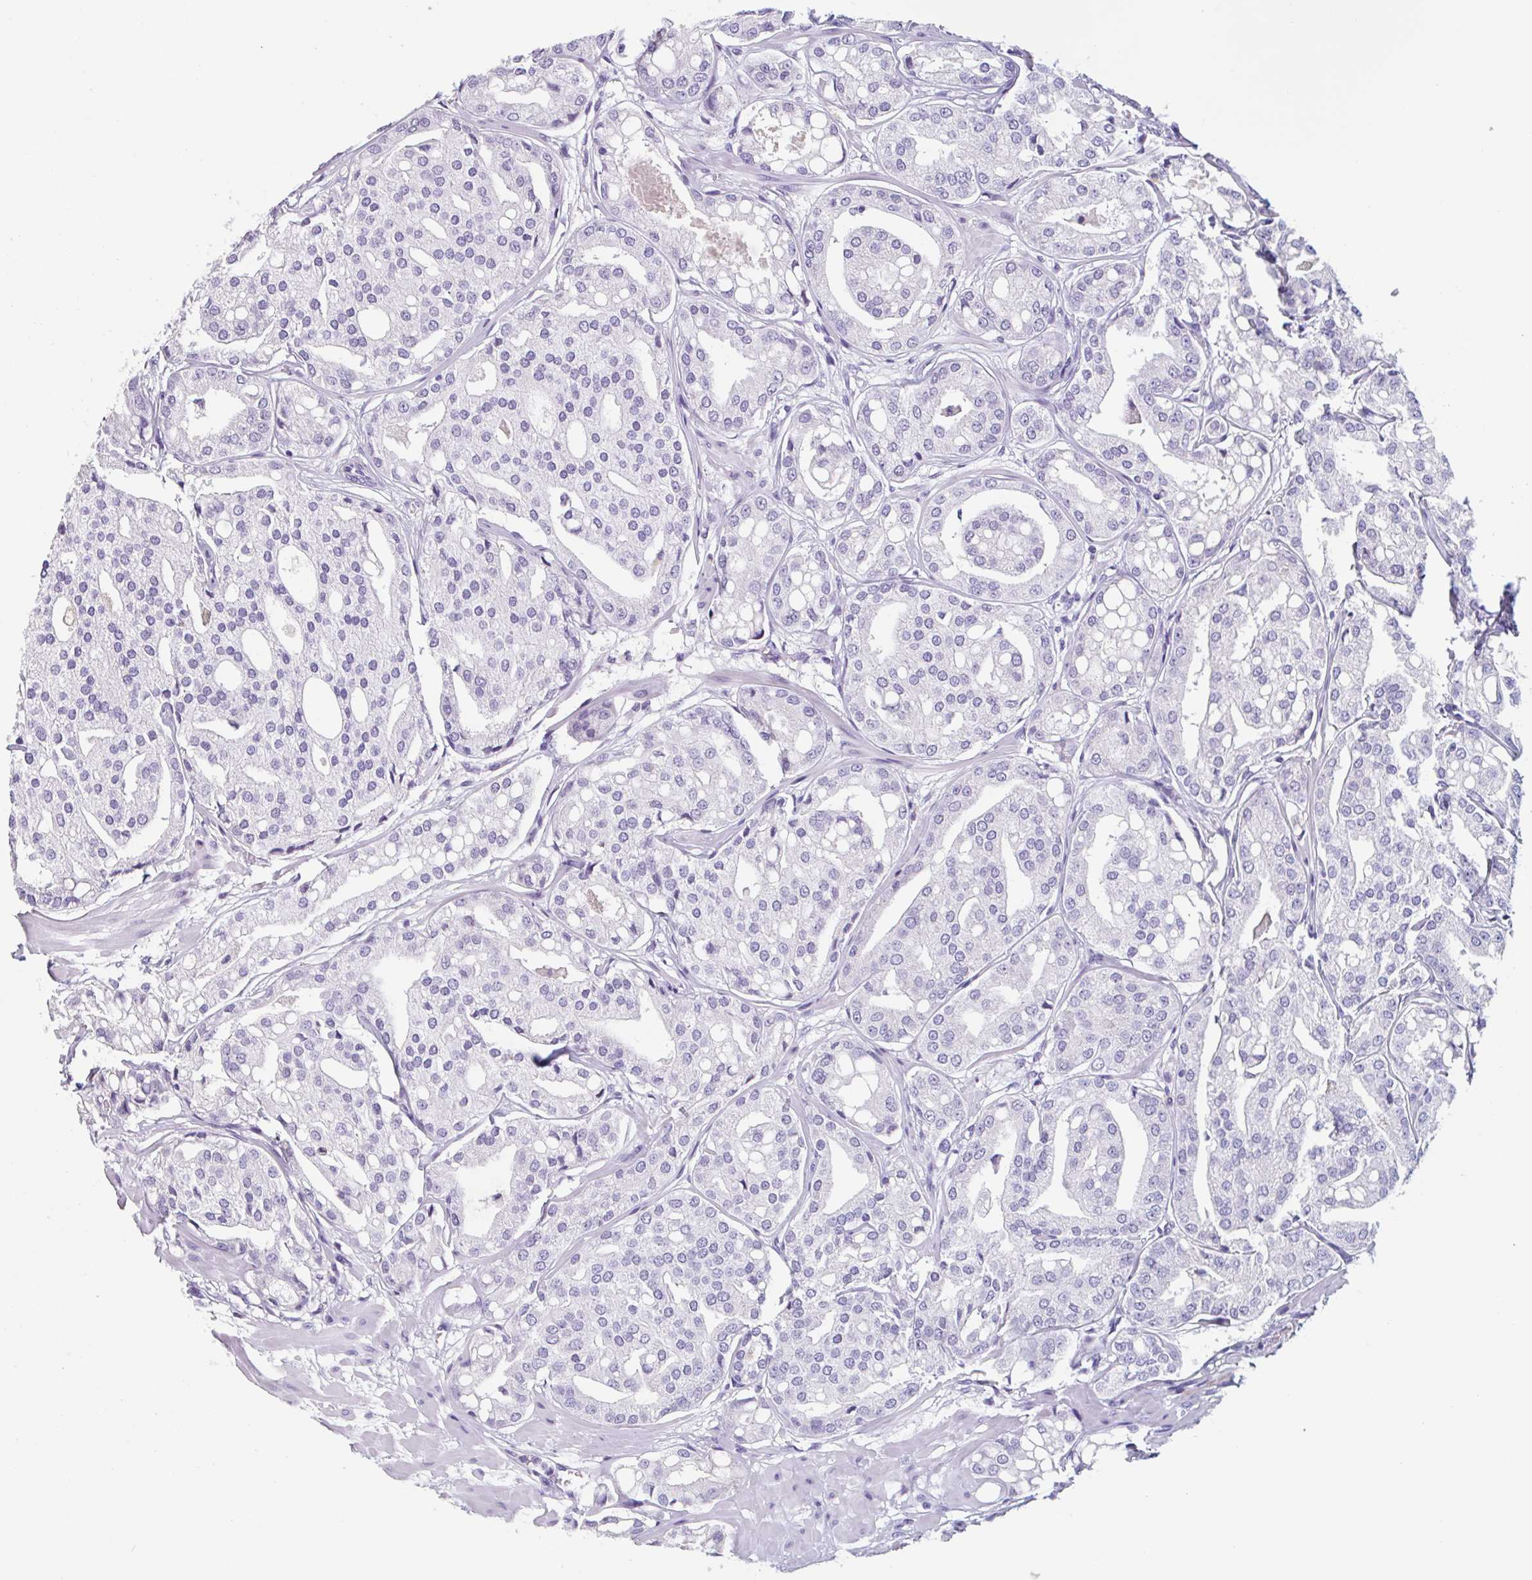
{"staining": {"intensity": "negative", "quantity": "none", "location": "none"}, "tissue": "renal cancer", "cell_type": "Tumor cells", "image_type": "cancer", "snomed": [{"axis": "morphology", "description": "Adenocarcinoma, NOS"}, {"axis": "topography", "description": "Urinary bladder"}], "caption": "Image shows no significant protein positivity in tumor cells of adenocarcinoma (renal).", "gene": "EMC4", "patient": {"sex": "male", "age": 61}}